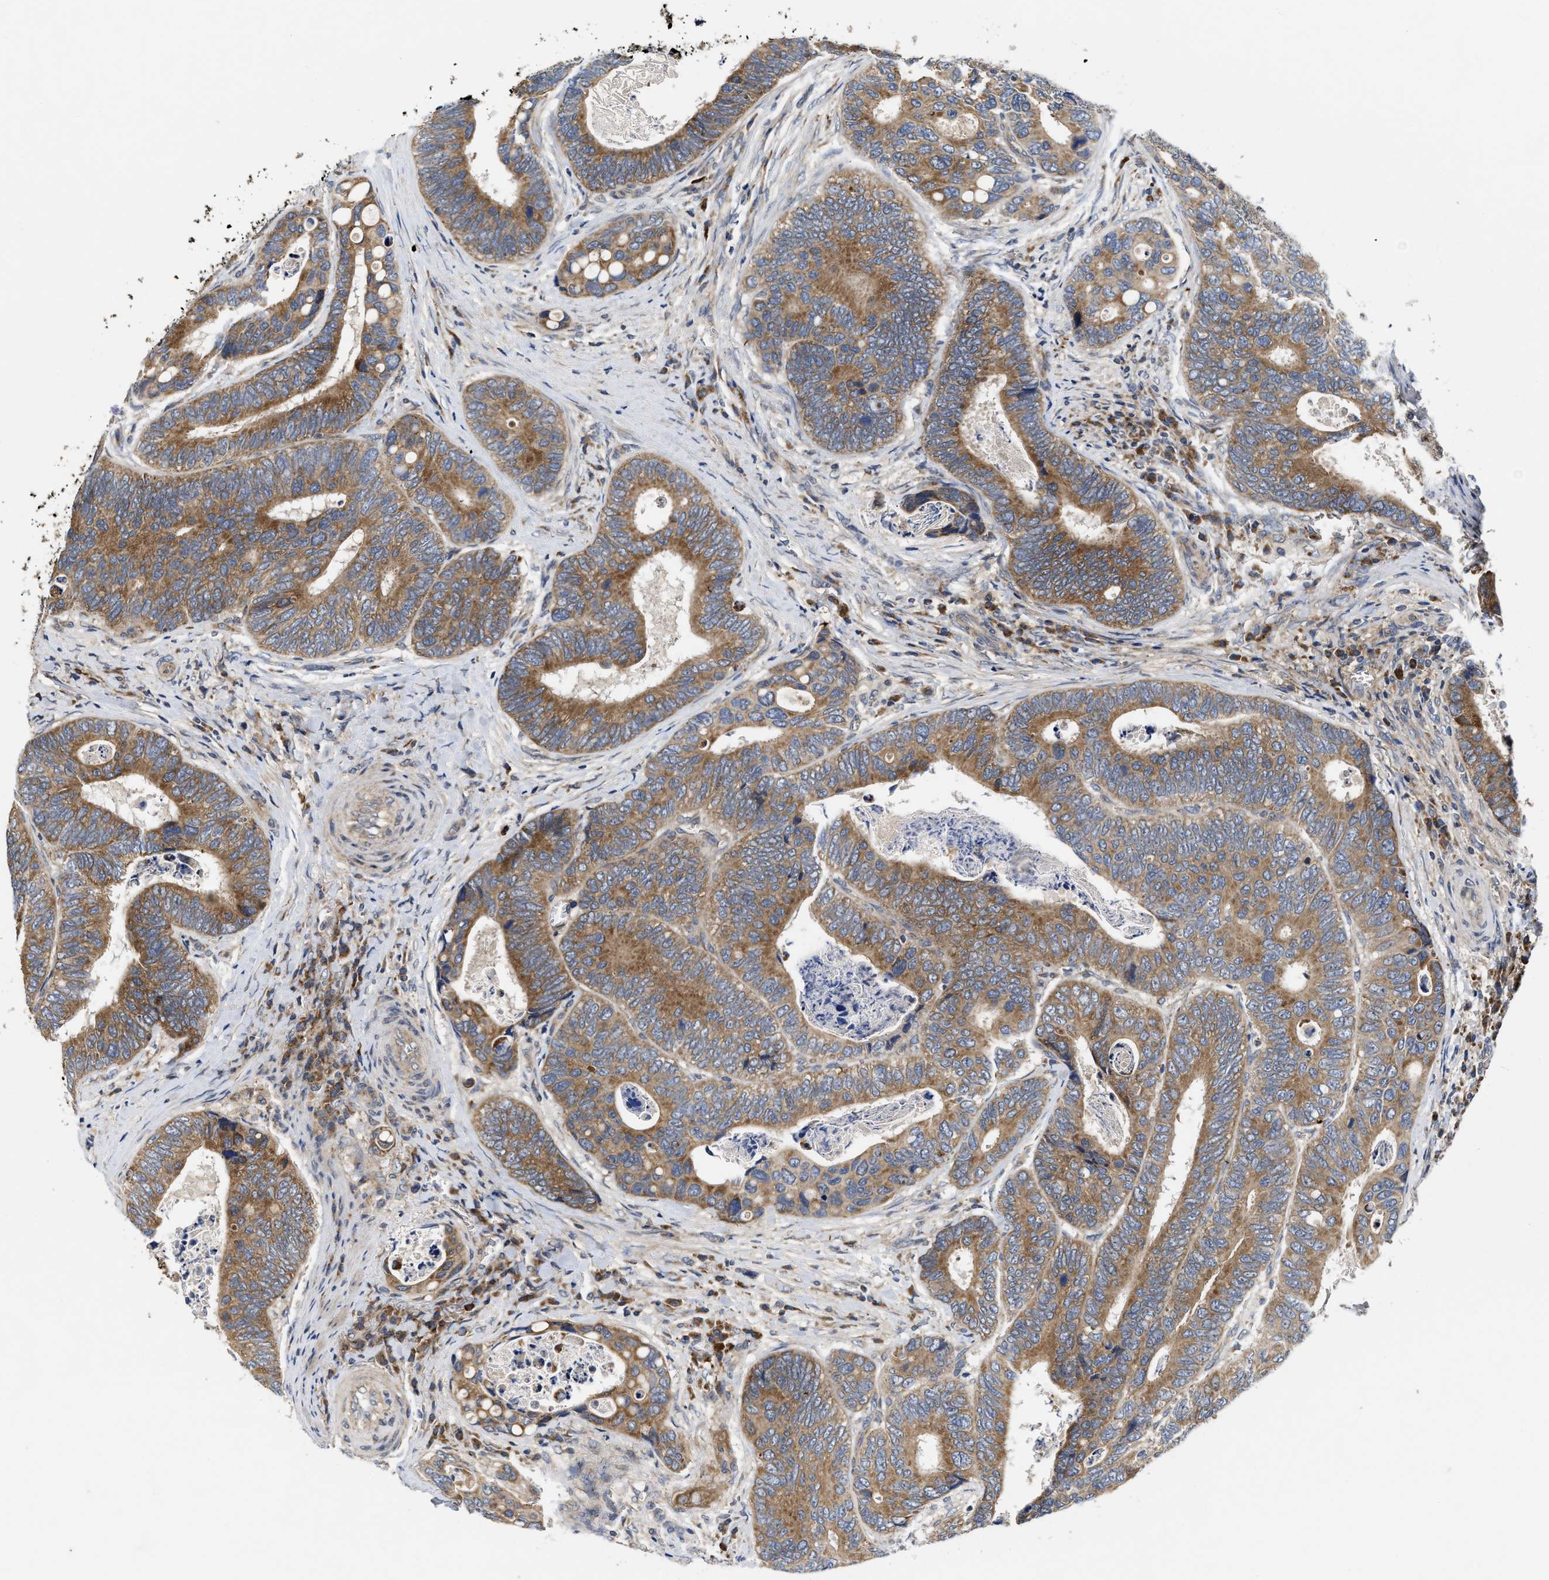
{"staining": {"intensity": "moderate", "quantity": ">75%", "location": "cytoplasmic/membranous"}, "tissue": "colorectal cancer", "cell_type": "Tumor cells", "image_type": "cancer", "snomed": [{"axis": "morphology", "description": "Inflammation, NOS"}, {"axis": "morphology", "description": "Adenocarcinoma, NOS"}, {"axis": "topography", "description": "Colon"}], "caption": "Adenocarcinoma (colorectal) stained with a protein marker exhibits moderate staining in tumor cells.", "gene": "EFNA4", "patient": {"sex": "male", "age": 72}}